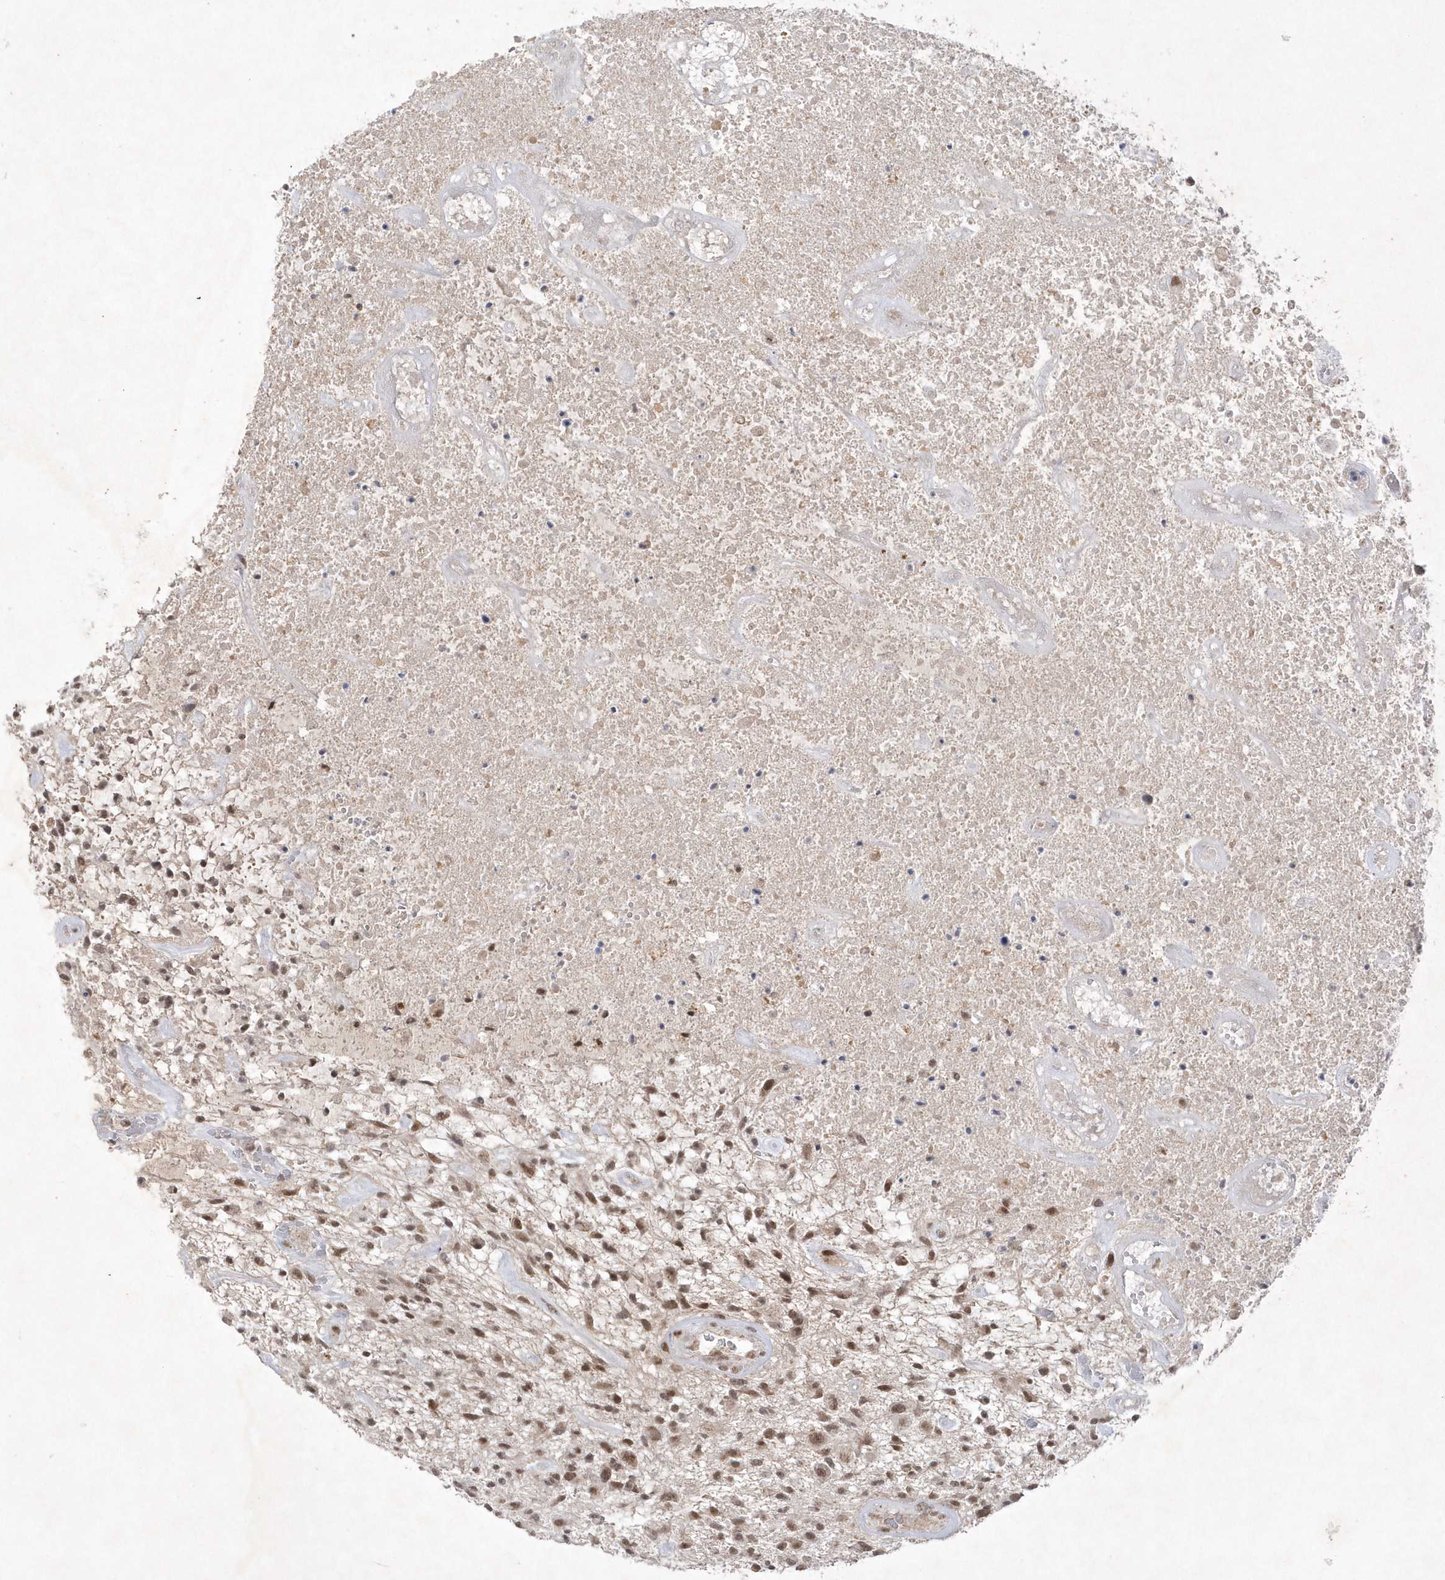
{"staining": {"intensity": "moderate", "quantity": ">75%", "location": "nuclear"}, "tissue": "glioma", "cell_type": "Tumor cells", "image_type": "cancer", "snomed": [{"axis": "morphology", "description": "Glioma, malignant, High grade"}, {"axis": "topography", "description": "Brain"}], "caption": "Glioma tissue exhibits moderate nuclear expression in about >75% of tumor cells, visualized by immunohistochemistry.", "gene": "CPSF3", "patient": {"sex": "male", "age": 47}}